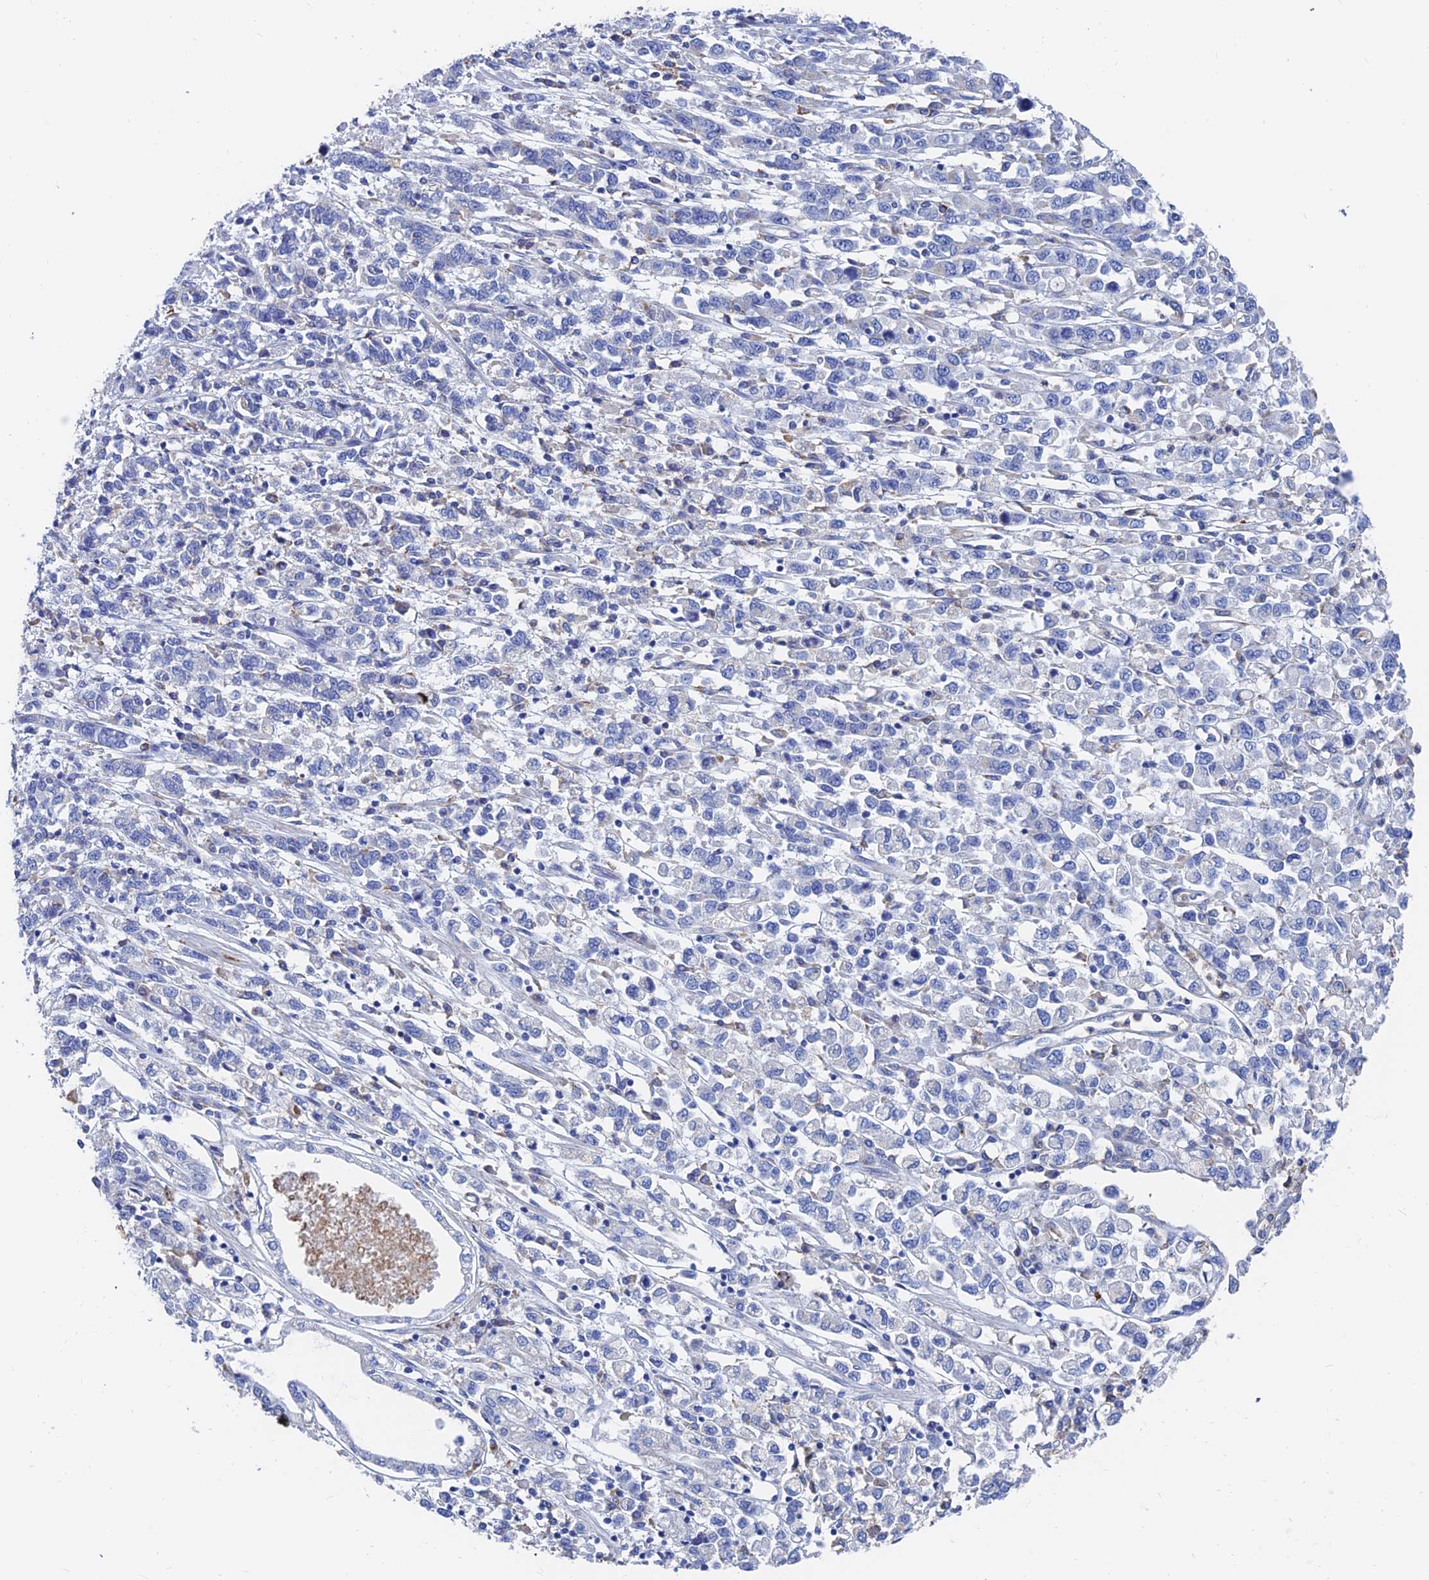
{"staining": {"intensity": "negative", "quantity": "none", "location": "none"}, "tissue": "stomach cancer", "cell_type": "Tumor cells", "image_type": "cancer", "snomed": [{"axis": "morphology", "description": "Adenocarcinoma, NOS"}, {"axis": "topography", "description": "Stomach"}], "caption": "Immunohistochemistry histopathology image of neoplastic tissue: stomach cancer stained with DAB shows no significant protein staining in tumor cells. (Brightfield microscopy of DAB IHC at high magnification).", "gene": "SPNS1", "patient": {"sex": "female", "age": 76}}